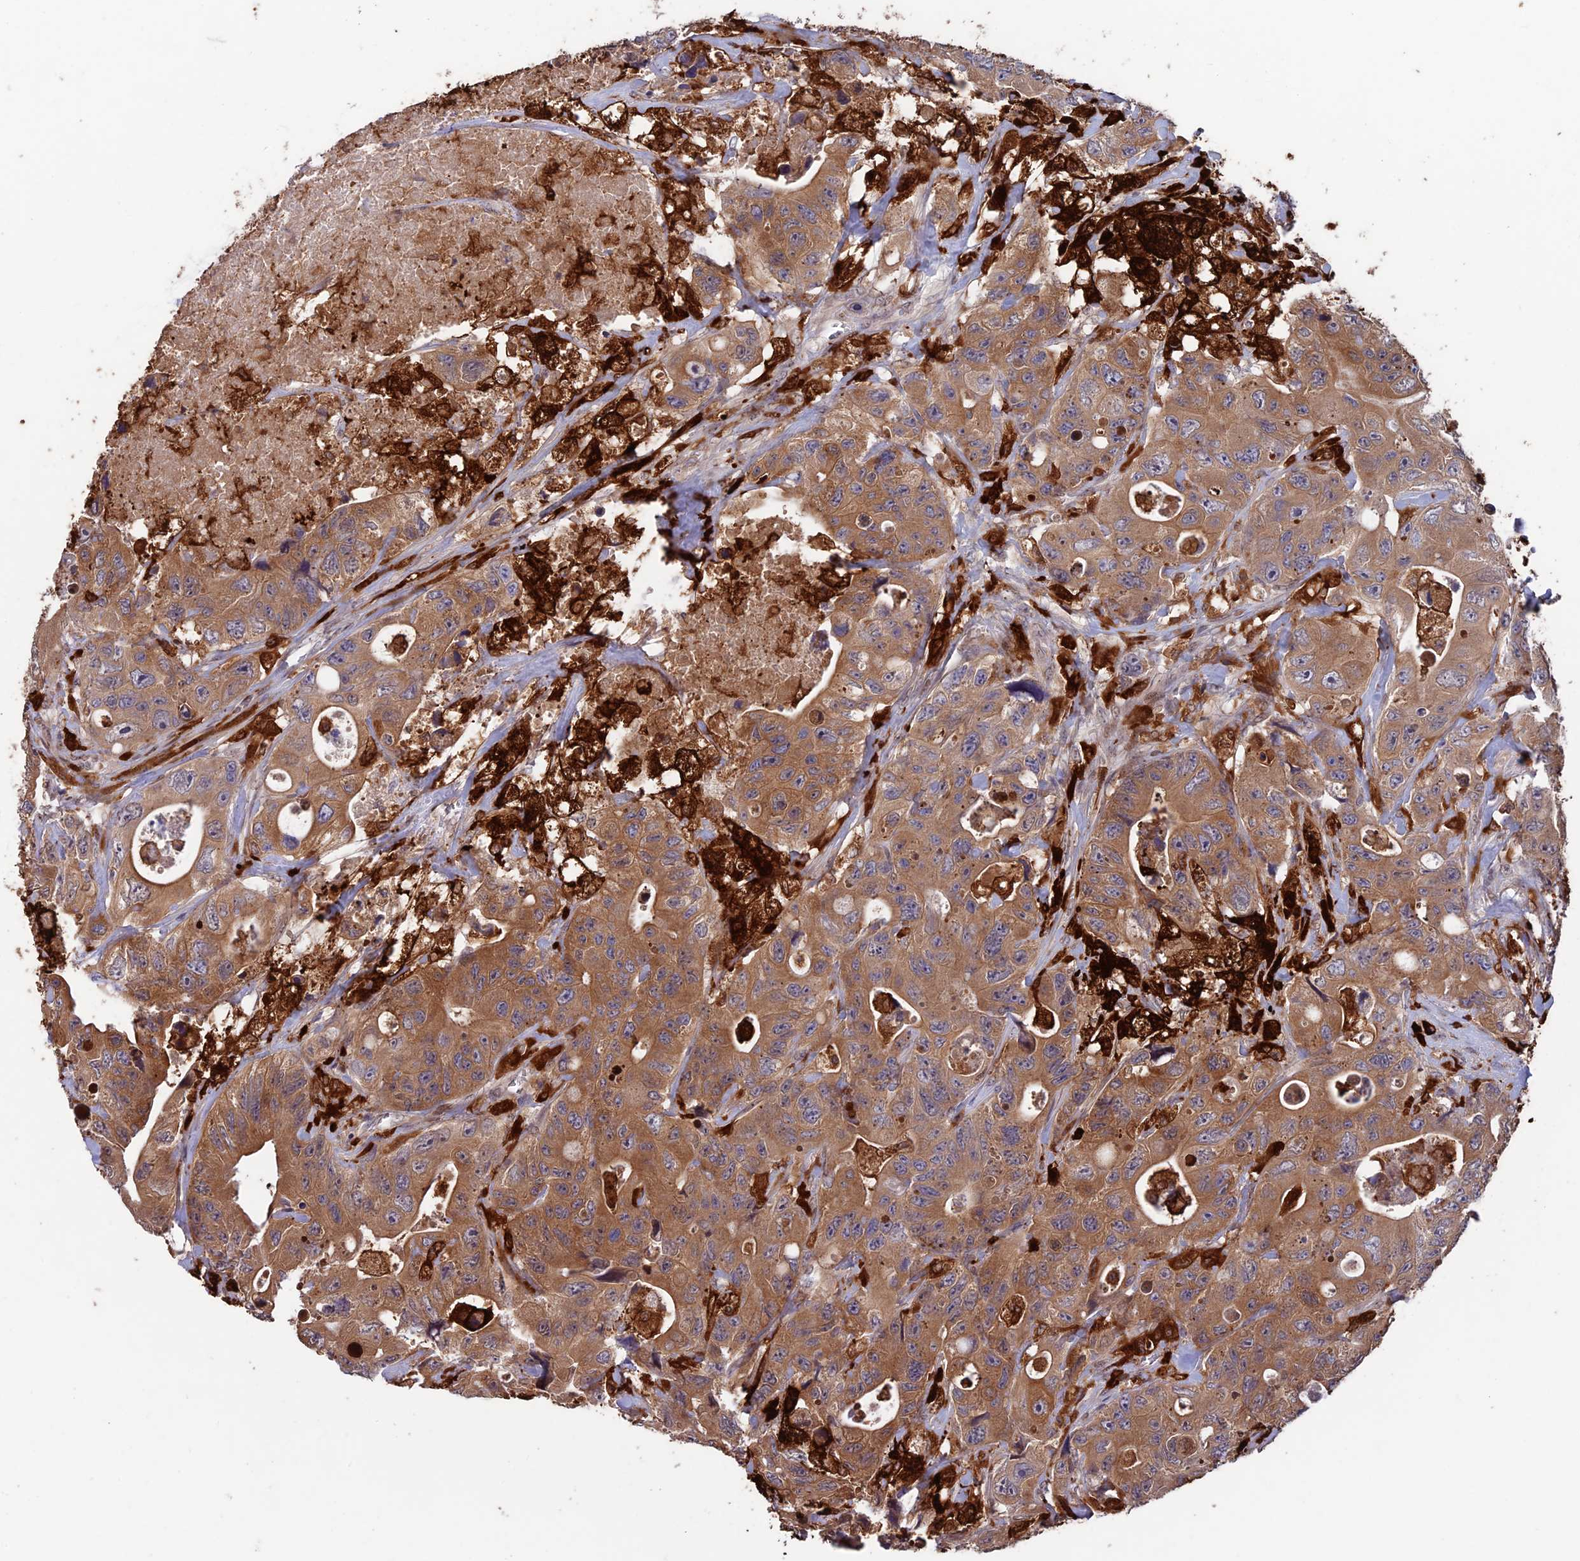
{"staining": {"intensity": "moderate", "quantity": ">75%", "location": "cytoplasmic/membranous"}, "tissue": "colorectal cancer", "cell_type": "Tumor cells", "image_type": "cancer", "snomed": [{"axis": "morphology", "description": "Adenocarcinoma, NOS"}, {"axis": "topography", "description": "Colon"}], "caption": "A medium amount of moderate cytoplasmic/membranous positivity is present in about >75% of tumor cells in colorectal cancer tissue. The protein is shown in brown color, while the nuclei are stained blue.", "gene": "MAST2", "patient": {"sex": "female", "age": 46}}